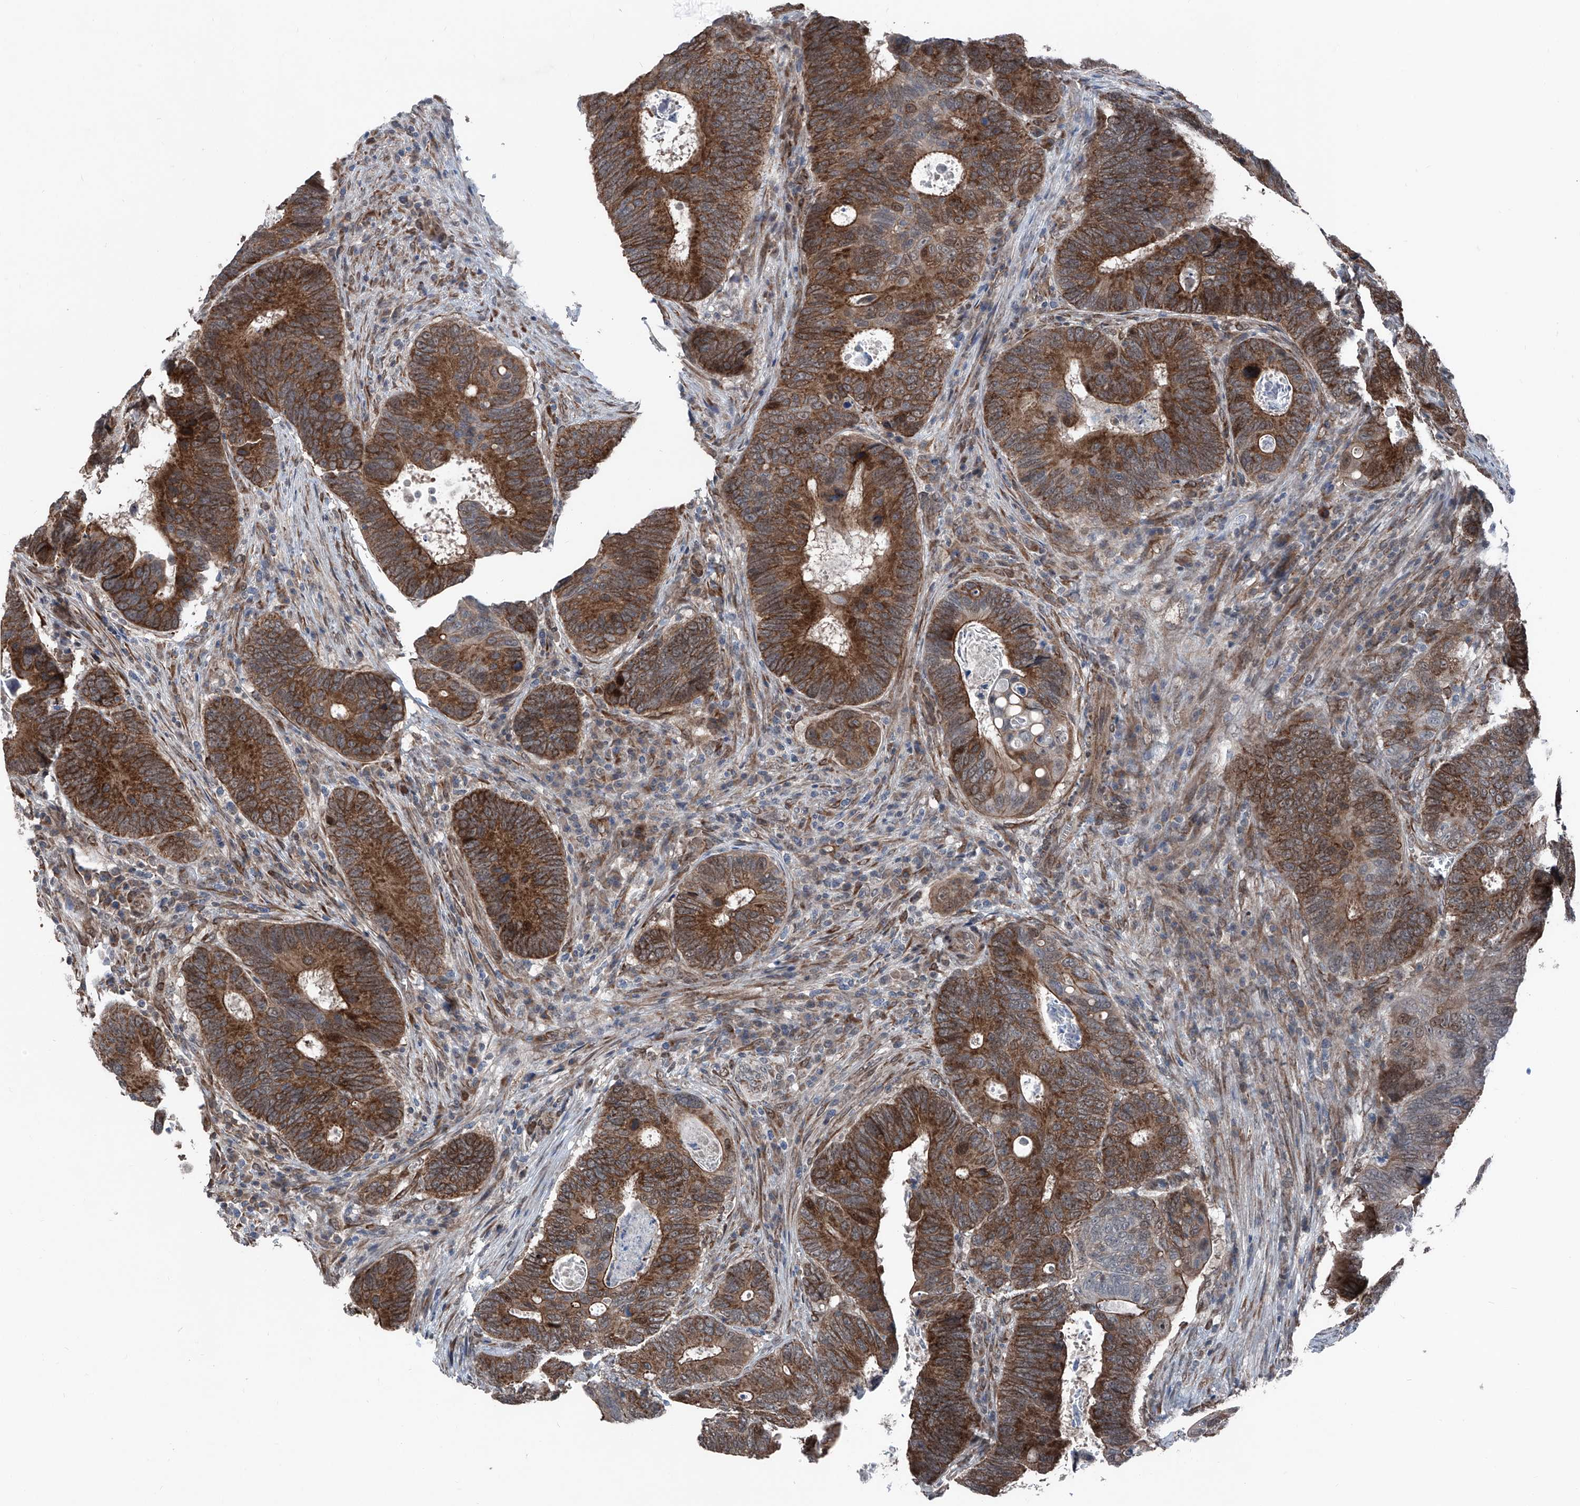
{"staining": {"intensity": "strong", "quantity": ">75%", "location": "cytoplasmic/membranous"}, "tissue": "colorectal cancer", "cell_type": "Tumor cells", "image_type": "cancer", "snomed": [{"axis": "morphology", "description": "Adenocarcinoma, NOS"}, {"axis": "topography", "description": "Colon"}], "caption": "DAB immunohistochemical staining of colorectal adenocarcinoma shows strong cytoplasmic/membranous protein staining in approximately >75% of tumor cells.", "gene": "COA7", "patient": {"sex": "male", "age": 72}}